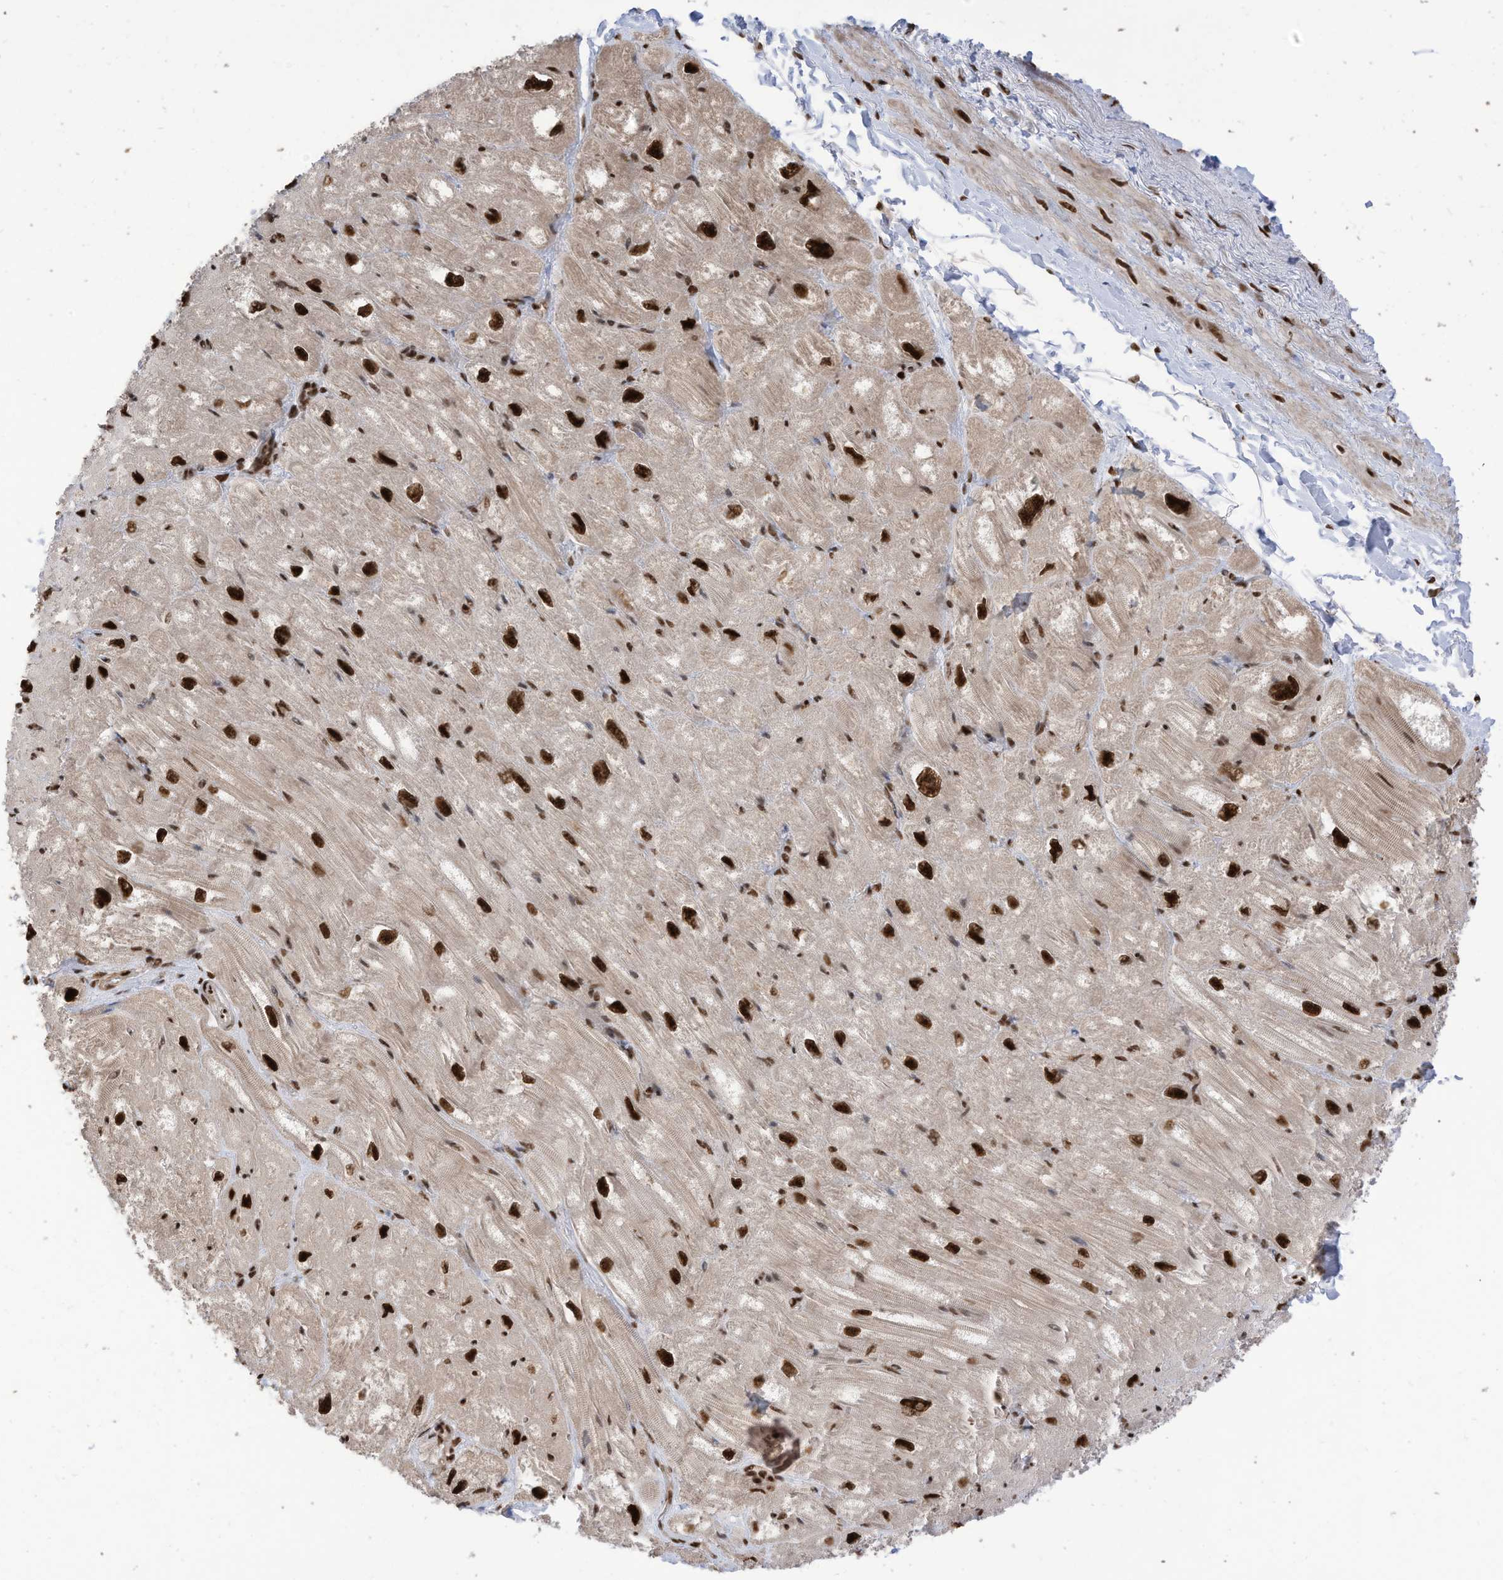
{"staining": {"intensity": "strong", "quantity": "25%-75%", "location": "nuclear"}, "tissue": "heart muscle", "cell_type": "Cardiomyocytes", "image_type": "normal", "snomed": [{"axis": "morphology", "description": "Normal tissue, NOS"}, {"axis": "topography", "description": "Heart"}], "caption": "Brown immunohistochemical staining in unremarkable heart muscle exhibits strong nuclear expression in approximately 25%-75% of cardiomyocytes.", "gene": "SF3A3", "patient": {"sex": "male", "age": 50}}